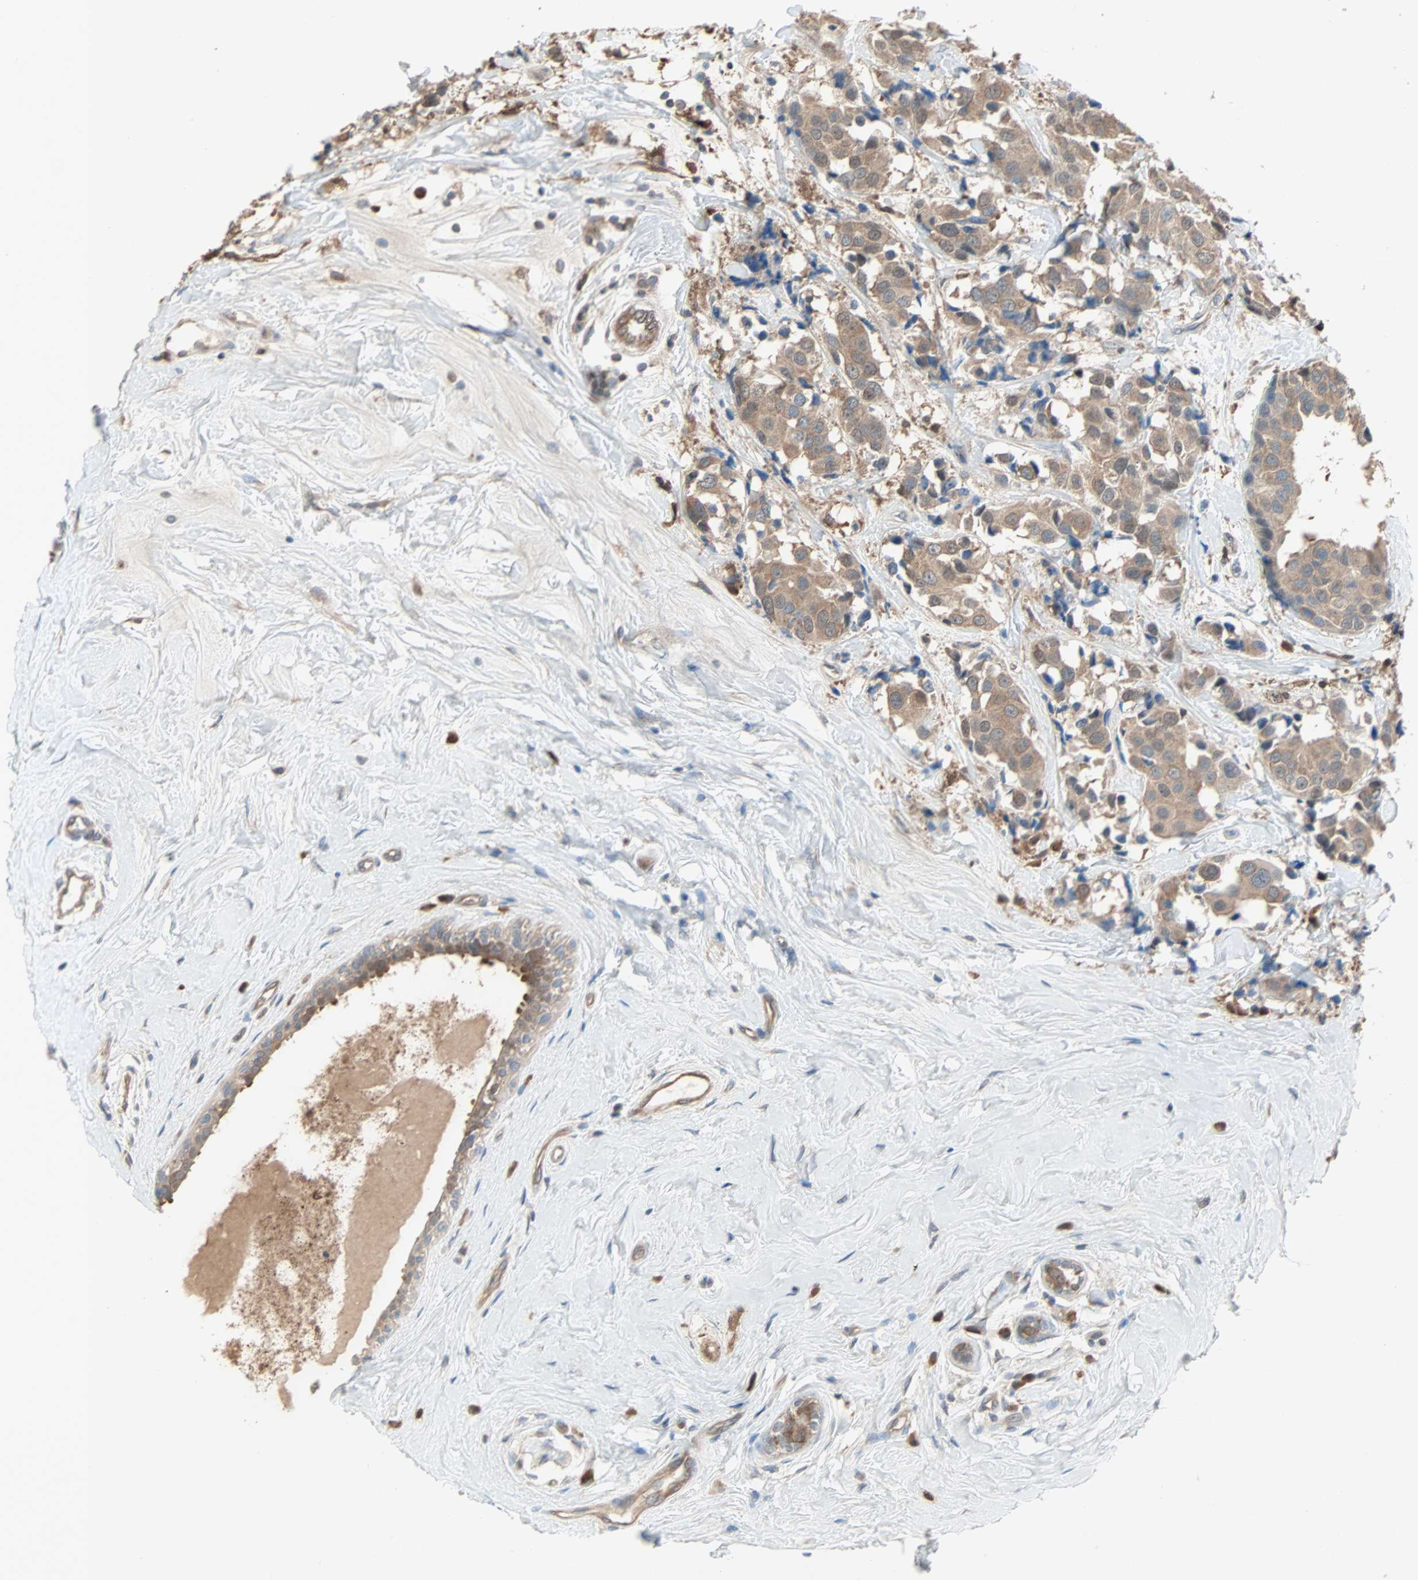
{"staining": {"intensity": "moderate", "quantity": ">75%", "location": "cytoplasmic/membranous"}, "tissue": "breast cancer", "cell_type": "Tumor cells", "image_type": "cancer", "snomed": [{"axis": "morphology", "description": "Normal tissue, NOS"}, {"axis": "morphology", "description": "Duct carcinoma"}, {"axis": "topography", "description": "Breast"}], "caption": "About >75% of tumor cells in breast cancer (intraductal carcinoma) demonstrate moderate cytoplasmic/membranous protein staining as visualized by brown immunohistochemical staining.", "gene": "PRDX1", "patient": {"sex": "female", "age": 39}}